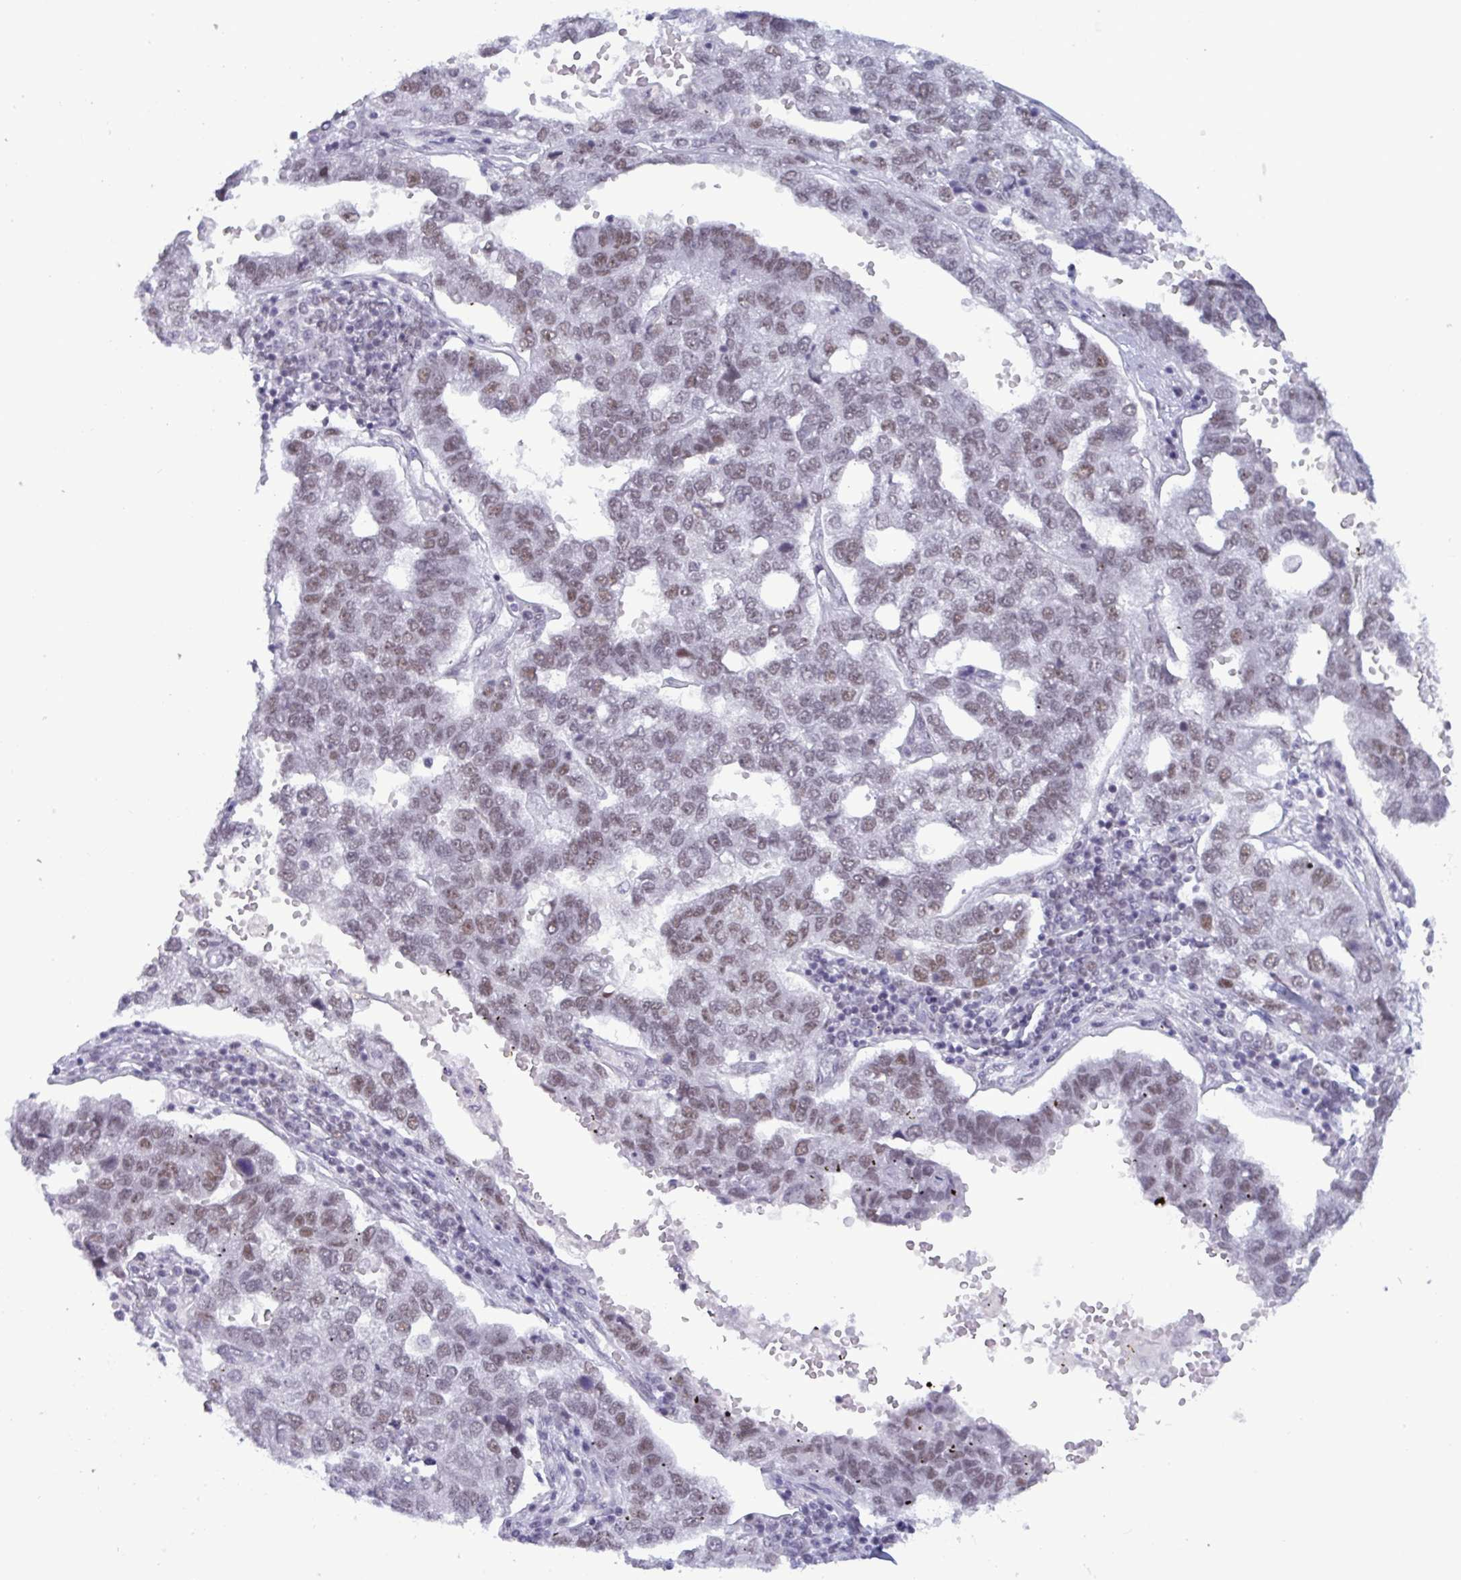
{"staining": {"intensity": "weak", "quantity": "25%-75%", "location": "nuclear"}, "tissue": "pancreatic cancer", "cell_type": "Tumor cells", "image_type": "cancer", "snomed": [{"axis": "morphology", "description": "Adenocarcinoma, NOS"}, {"axis": "topography", "description": "Pancreas"}], "caption": "About 25%-75% of tumor cells in human pancreatic adenocarcinoma show weak nuclear protein positivity as visualized by brown immunohistochemical staining.", "gene": "PPP1R10", "patient": {"sex": "female", "age": 61}}